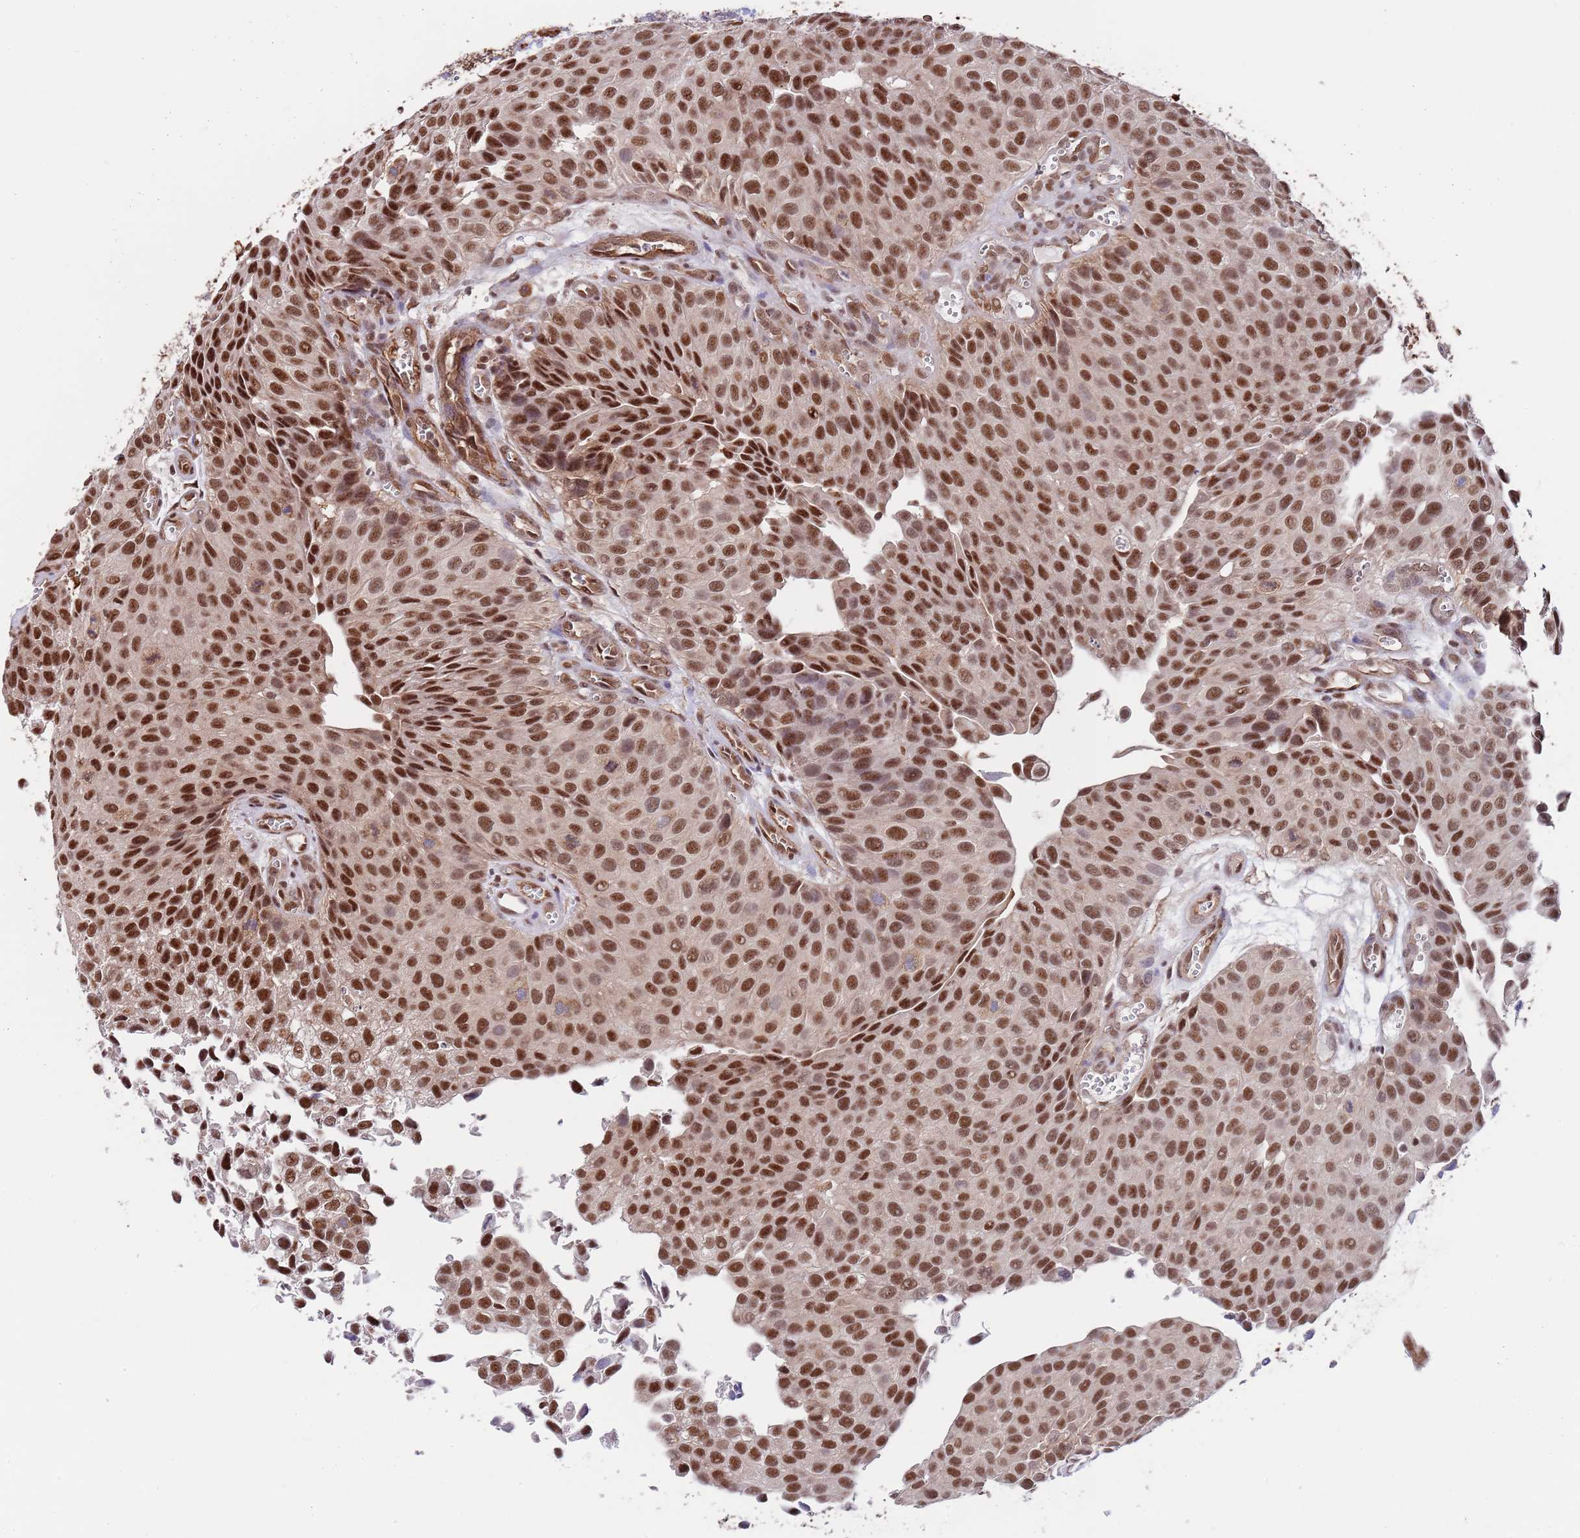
{"staining": {"intensity": "strong", "quantity": ">75%", "location": "nuclear"}, "tissue": "urothelial cancer", "cell_type": "Tumor cells", "image_type": "cancer", "snomed": [{"axis": "morphology", "description": "Urothelial carcinoma, Low grade"}, {"axis": "topography", "description": "Urinary bladder"}], "caption": "Immunohistochemical staining of human urothelial carcinoma (low-grade) shows strong nuclear protein positivity in about >75% of tumor cells.", "gene": "BPNT1", "patient": {"sex": "male", "age": 88}}